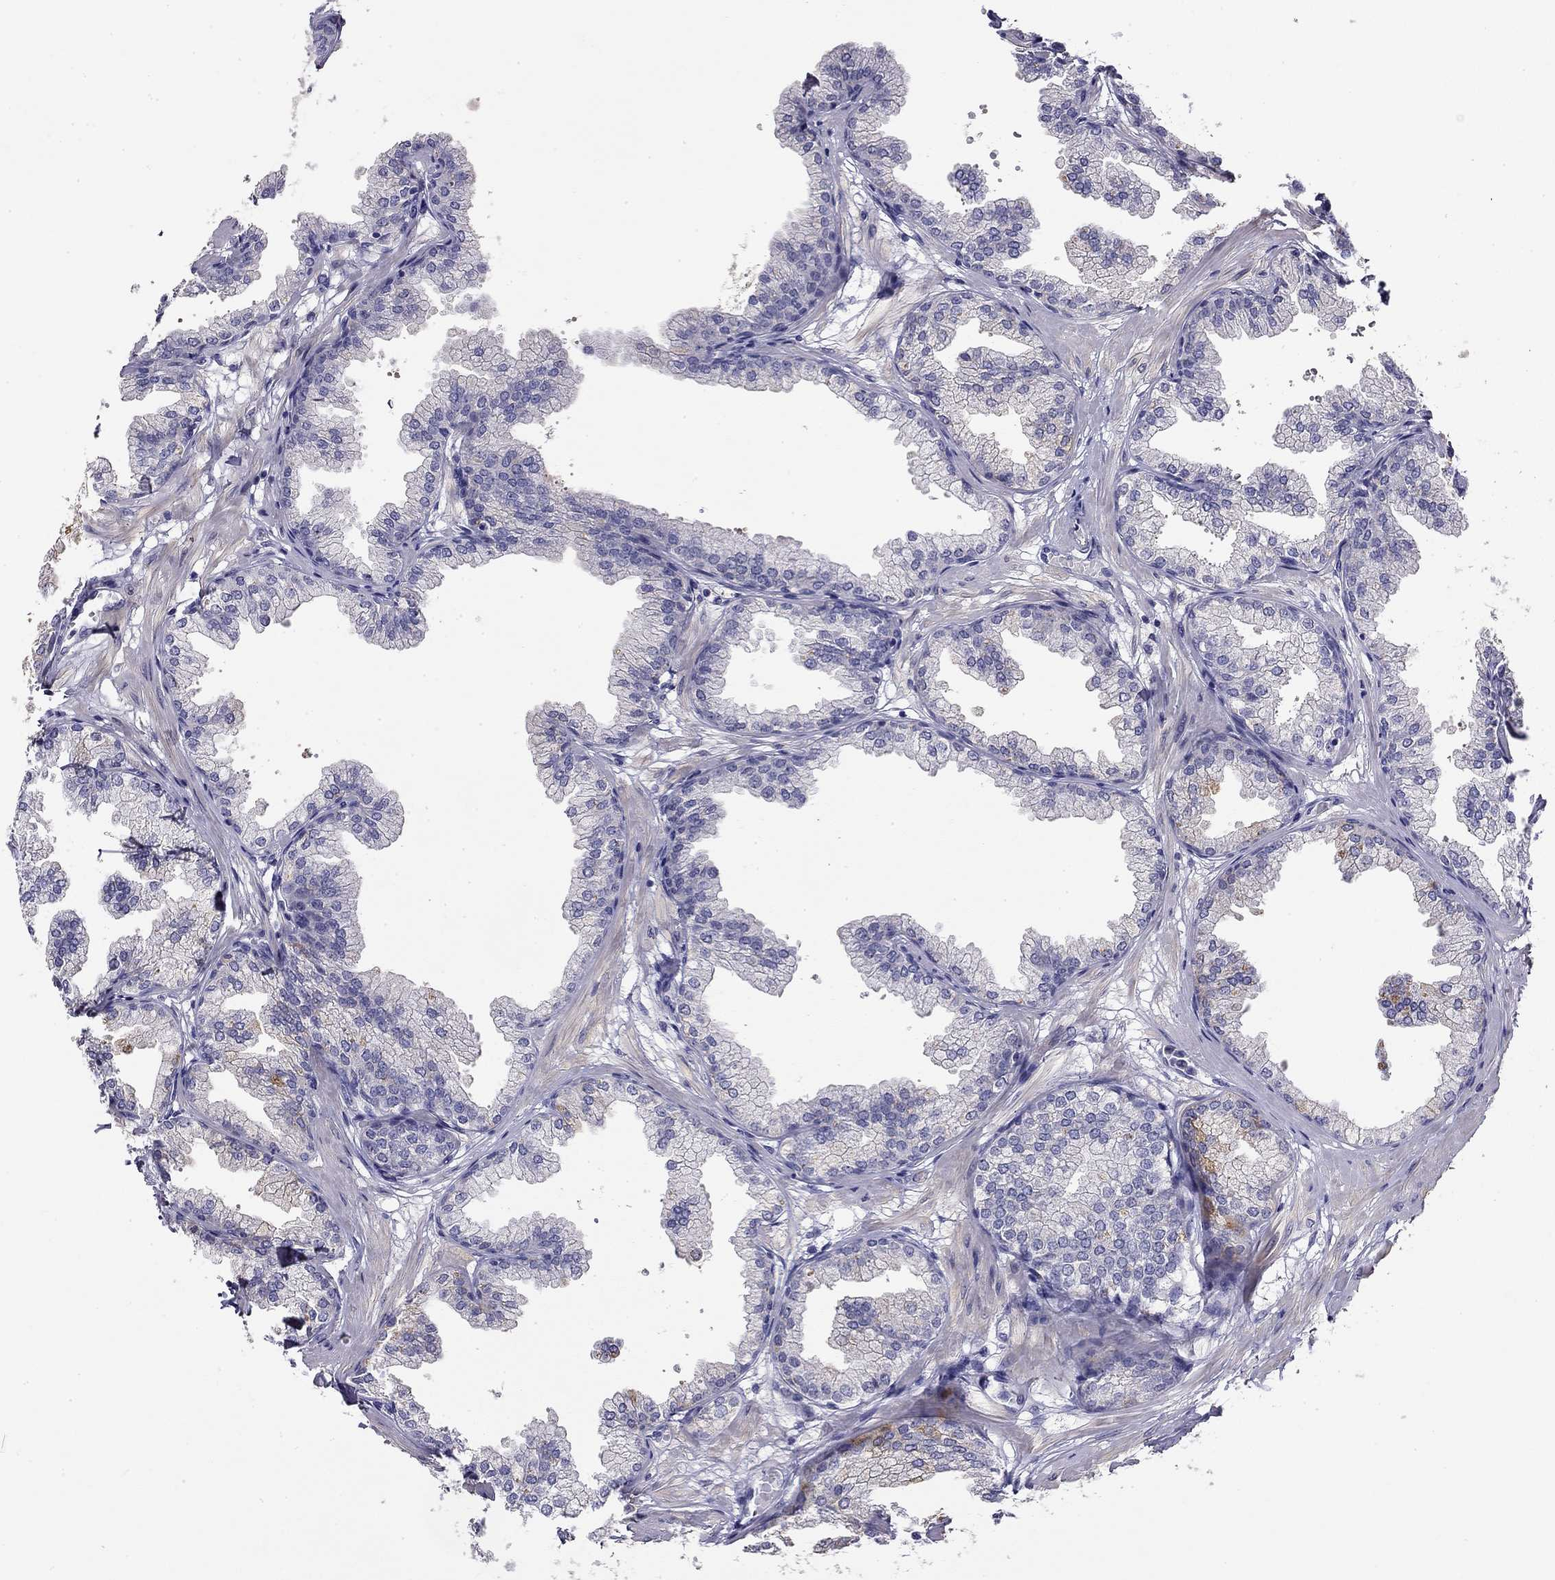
{"staining": {"intensity": "negative", "quantity": "none", "location": "none"}, "tissue": "prostate", "cell_type": "Glandular cells", "image_type": "normal", "snomed": [{"axis": "morphology", "description": "Normal tissue, NOS"}, {"axis": "topography", "description": "Prostate"}], "caption": "This is an immunohistochemistry (IHC) histopathology image of benign prostate. There is no staining in glandular cells.", "gene": "RTL1", "patient": {"sex": "male", "age": 37}}